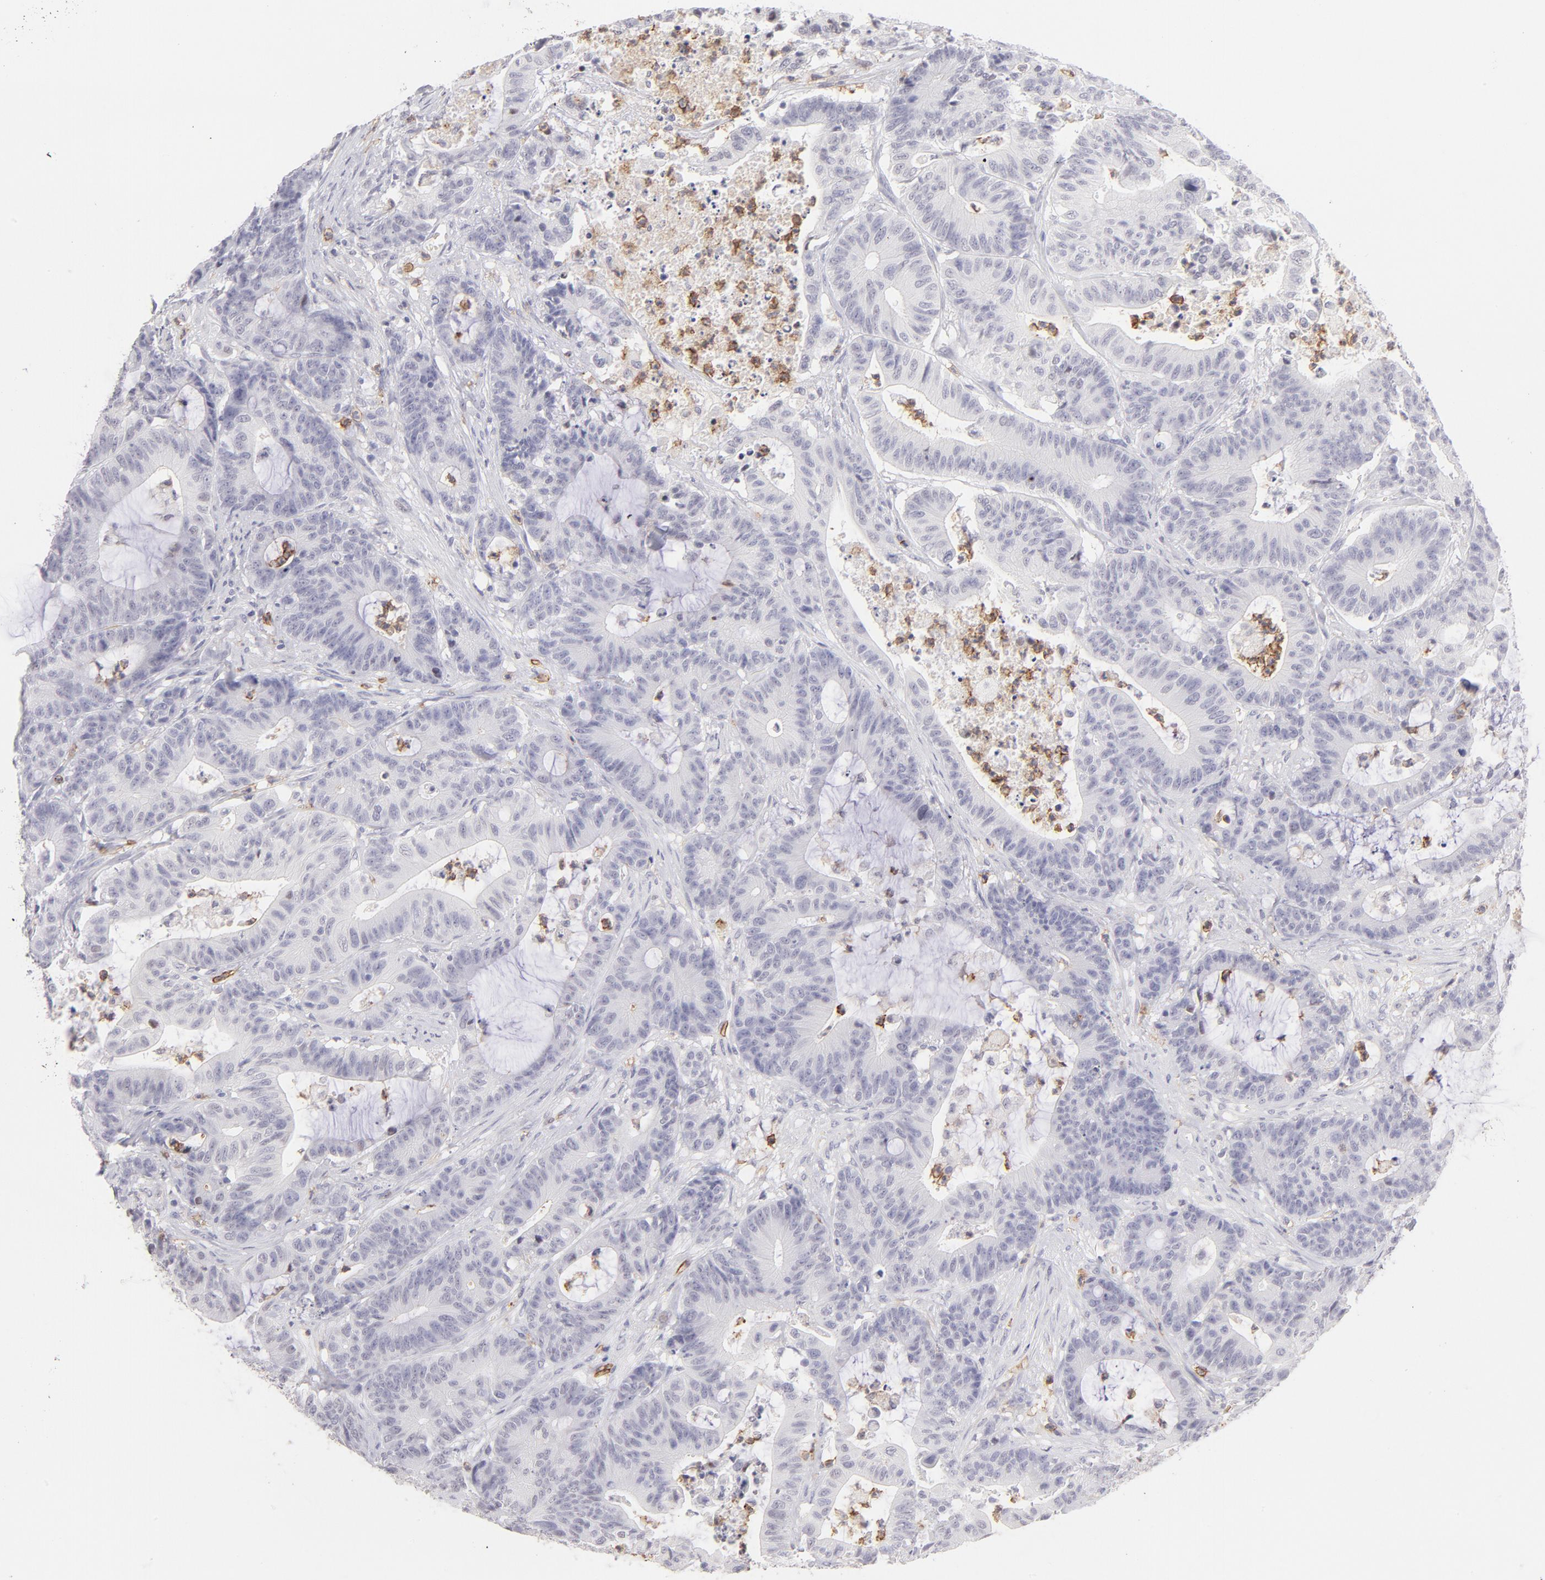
{"staining": {"intensity": "negative", "quantity": "none", "location": "none"}, "tissue": "colorectal cancer", "cell_type": "Tumor cells", "image_type": "cancer", "snomed": [{"axis": "morphology", "description": "Adenocarcinoma, NOS"}, {"axis": "topography", "description": "Colon"}], "caption": "Image shows no significant protein staining in tumor cells of adenocarcinoma (colorectal). (Brightfield microscopy of DAB (3,3'-diaminobenzidine) immunohistochemistry (IHC) at high magnification).", "gene": "LTB4R", "patient": {"sex": "female", "age": 84}}